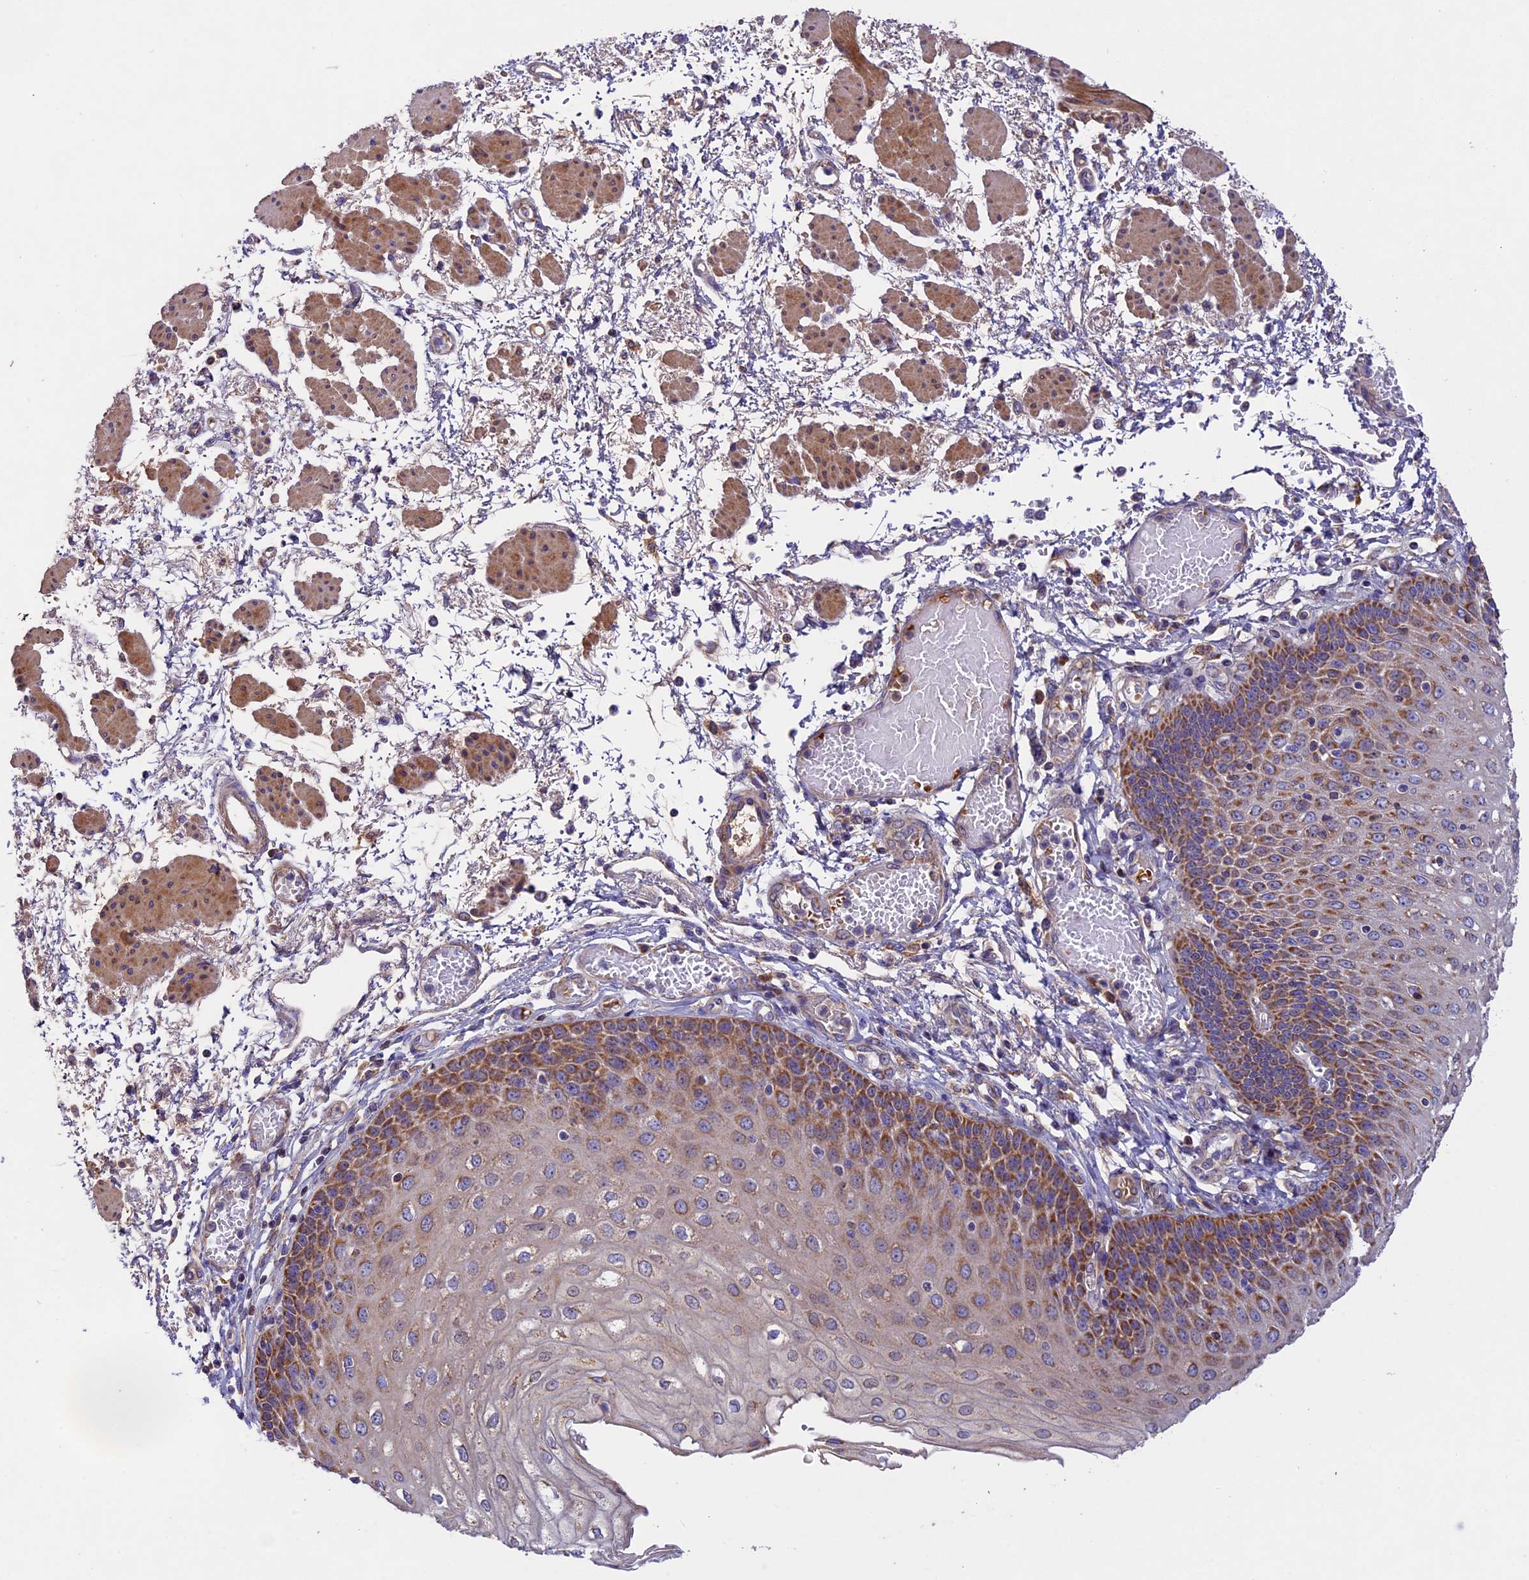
{"staining": {"intensity": "strong", "quantity": ">75%", "location": "cytoplasmic/membranous"}, "tissue": "esophagus", "cell_type": "Squamous epithelial cells", "image_type": "normal", "snomed": [{"axis": "morphology", "description": "Normal tissue, NOS"}, {"axis": "topography", "description": "Esophagus"}], "caption": "IHC photomicrograph of unremarkable human esophagus stained for a protein (brown), which shows high levels of strong cytoplasmic/membranous expression in approximately >75% of squamous epithelial cells.", "gene": "OCEL1", "patient": {"sex": "male", "age": 81}}